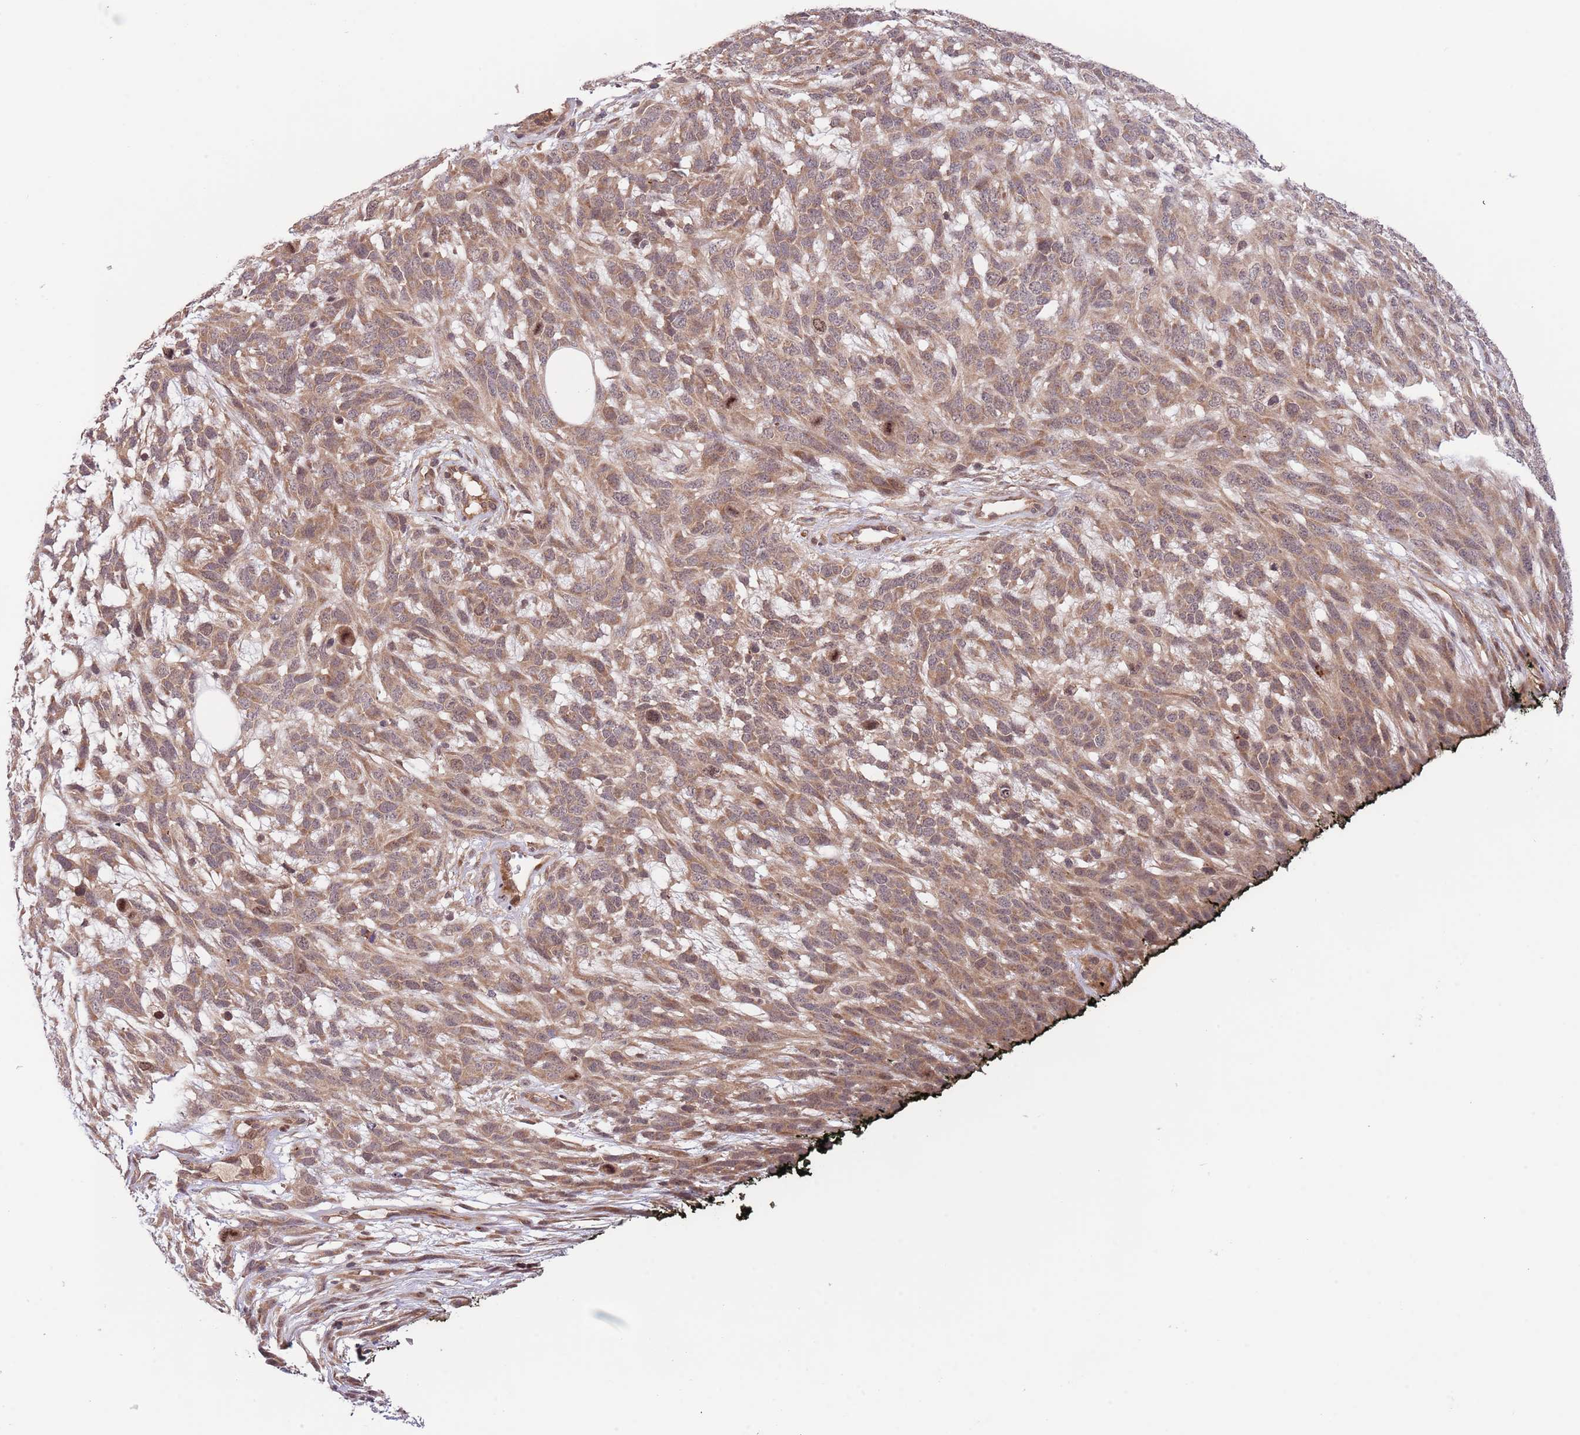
{"staining": {"intensity": "moderate", "quantity": ">75%", "location": "cytoplasmic/membranous"}, "tissue": "melanoma", "cell_type": "Tumor cells", "image_type": "cancer", "snomed": [{"axis": "morphology", "description": "Normal morphology"}, {"axis": "morphology", "description": "Malignant melanoma, NOS"}, {"axis": "topography", "description": "Skin"}], "caption": "A histopathology image showing moderate cytoplasmic/membranous expression in about >75% of tumor cells in malignant melanoma, as visualized by brown immunohistochemical staining.", "gene": "PRR16", "patient": {"sex": "female", "age": 72}}